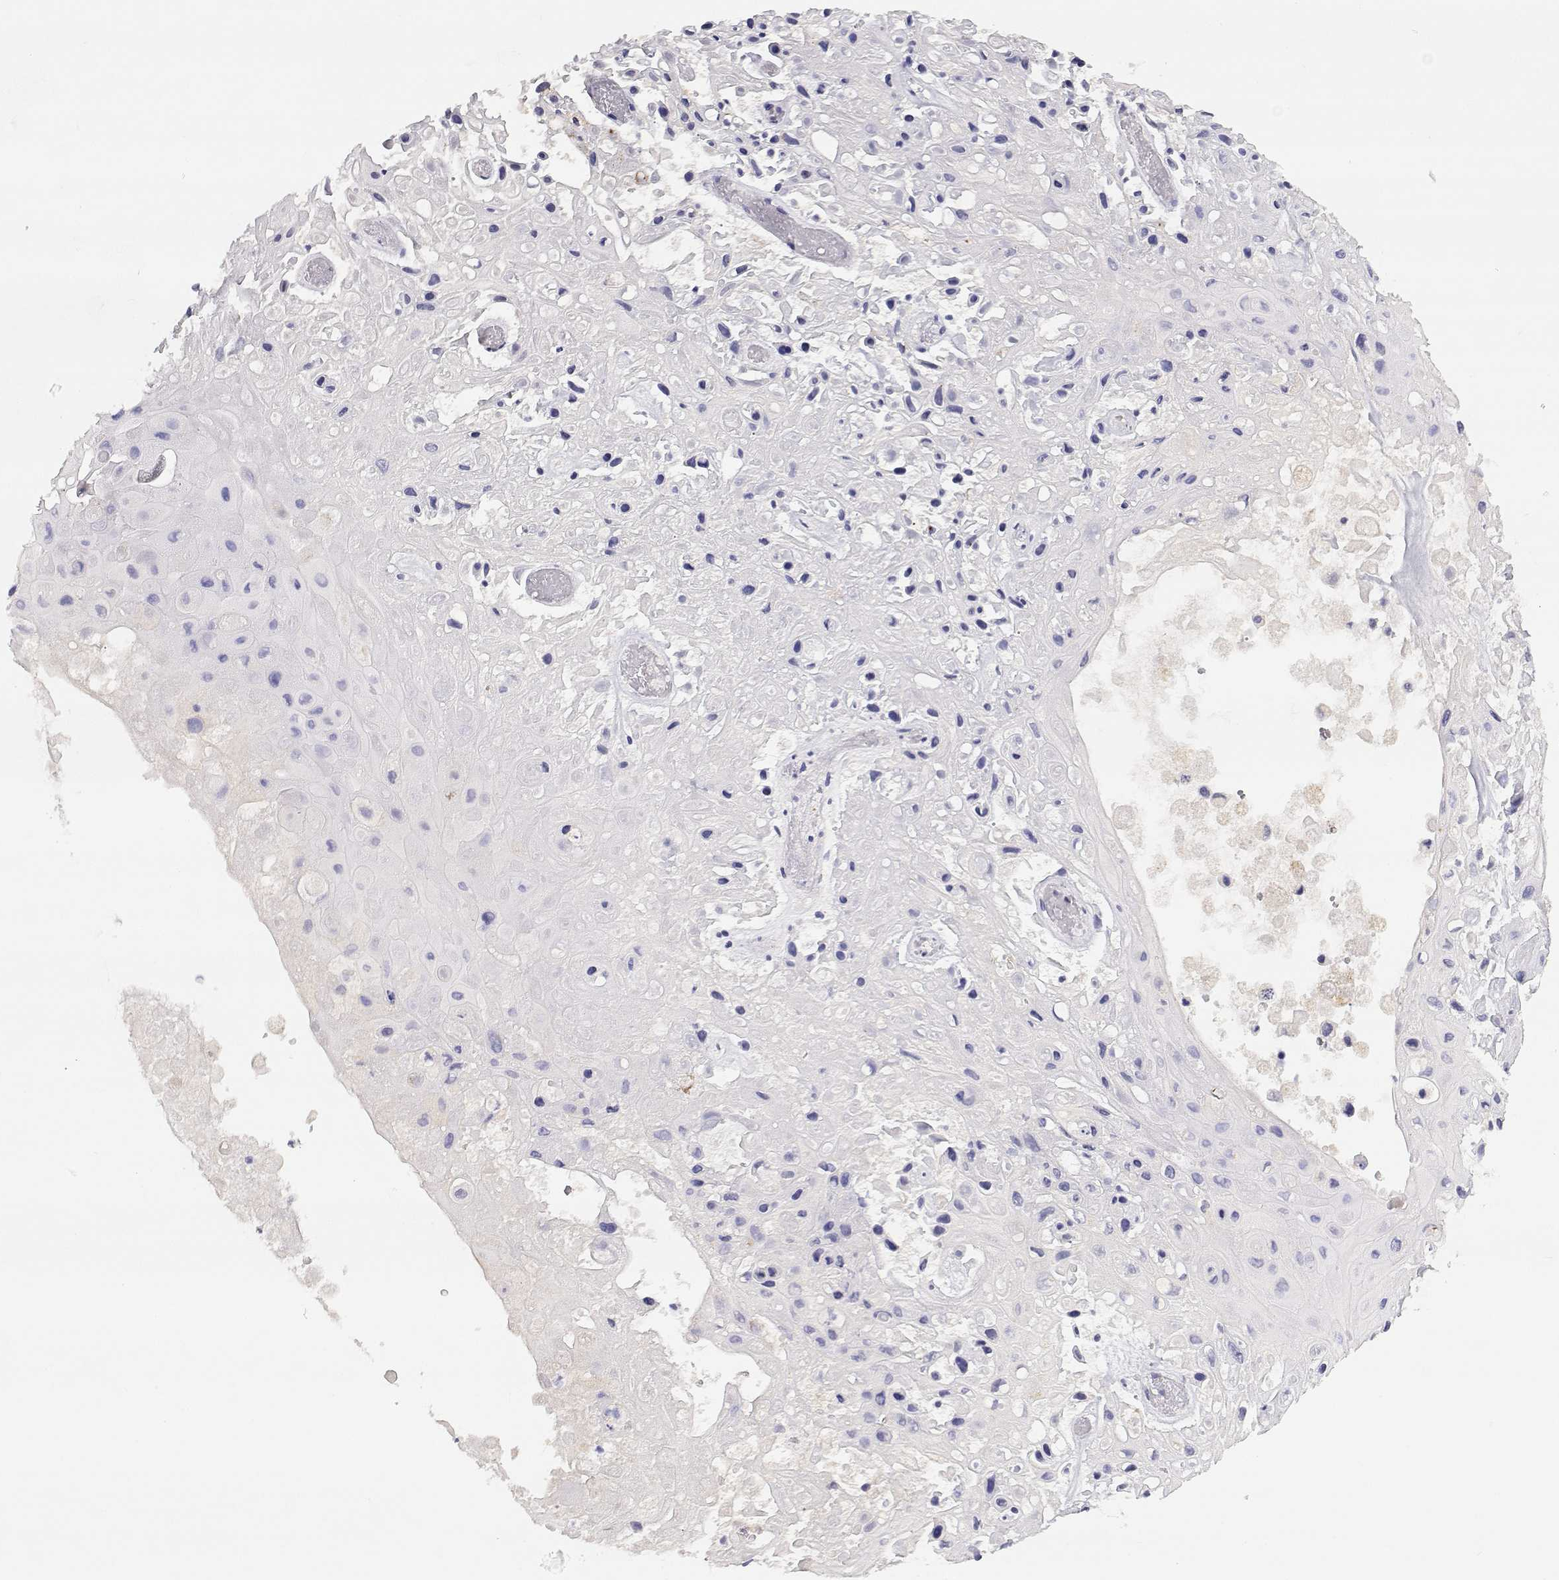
{"staining": {"intensity": "negative", "quantity": "none", "location": "none"}, "tissue": "skin cancer", "cell_type": "Tumor cells", "image_type": "cancer", "snomed": [{"axis": "morphology", "description": "Squamous cell carcinoma, NOS"}, {"axis": "topography", "description": "Skin"}], "caption": "This histopathology image is of skin squamous cell carcinoma stained with IHC to label a protein in brown with the nuclei are counter-stained blue. There is no positivity in tumor cells.", "gene": "CDHR1", "patient": {"sex": "male", "age": 82}}